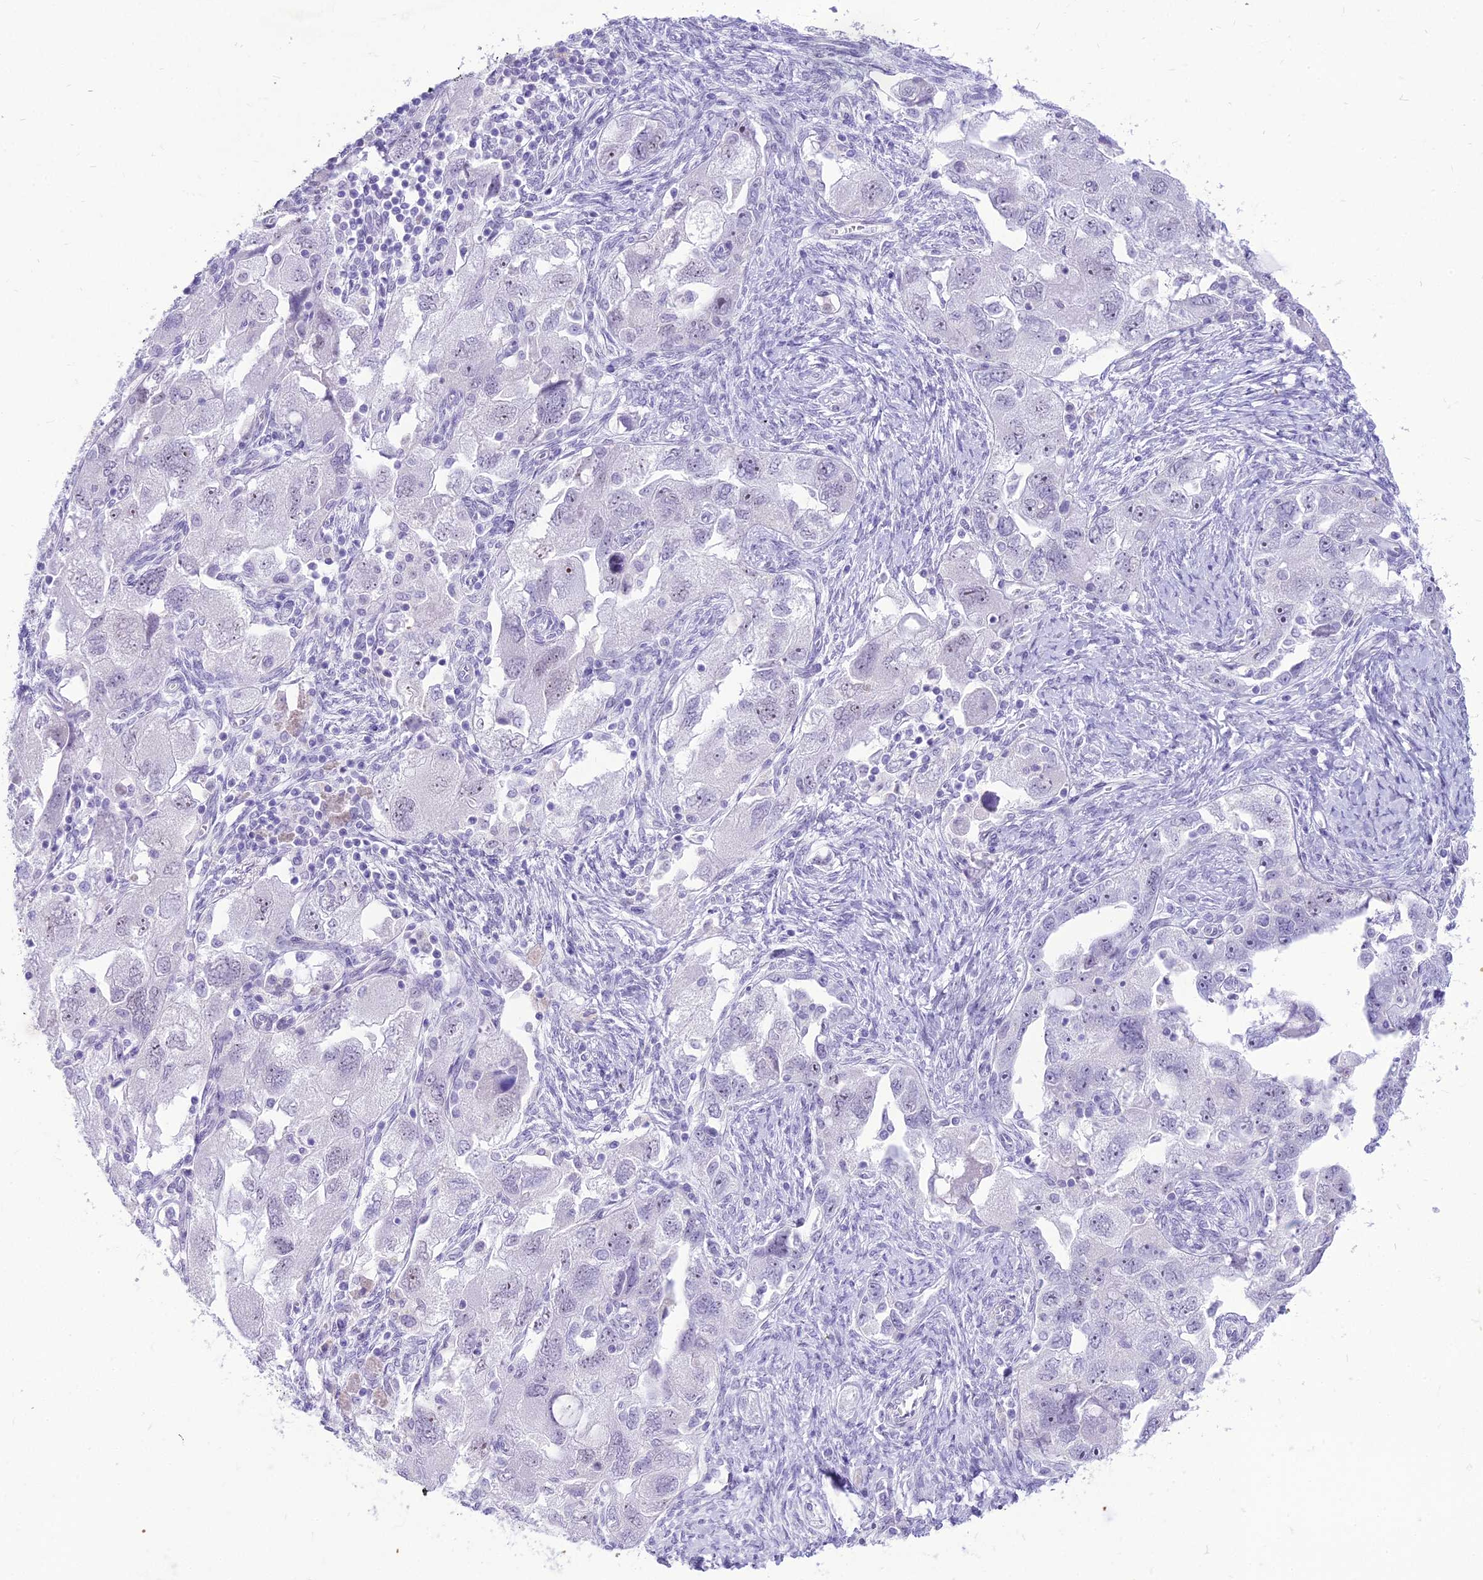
{"staining": {"intensity": "negative", "quantity": "none", "location": "none"}, "tissue": "ovarian cancer", "cell_type": "Tumor cells", "image_type": "cancer", "snomed": [{"axis": "morphology", "description": "Carcinoma, NOS"}, {"axis": "morphology", "description": "Cystadenocarcinoma, serous, NOS"}, {"axis": "topography", "description": "Ovary"}], "caption": "A high-resolution micrograph shows immunohistochemistry staining of ovarian cancer (serous cystadenocarcinoma), which displays no significant expression in tumor cells.", "gene": "DHX40", "patient": {"sex": "female", "age": 69}}